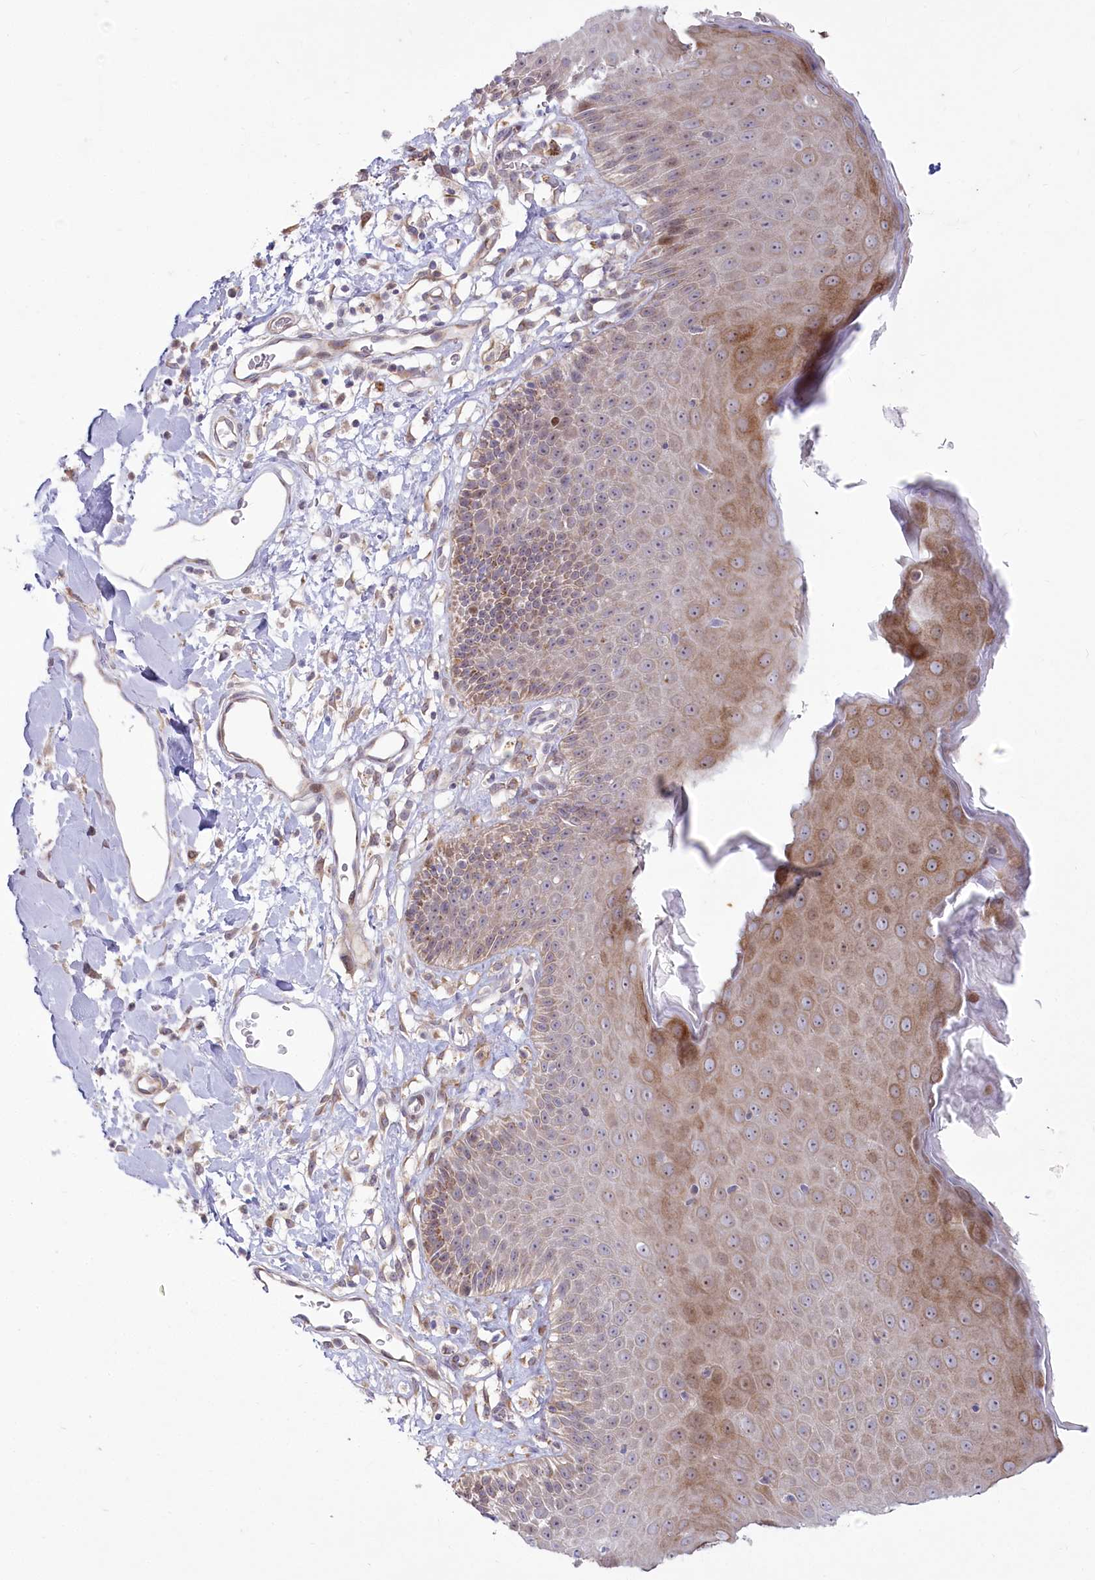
{"staining": {"intensity": "moderate", "quantity": ">75%", "location": "cytoplasmic/membranous"}, "tissue": "skin", "cell_type": "Epidermal cells", "image_type": "normal", "snomed": [{"axis": "morphology", "description": "Normal tissue, NOS"}, {"axis": "topography", "description": "Vulva"}], "caption": "The micrograph reveals immunohistochemical staining of normal skin. There is moderate cytoplasmic/membranous positivity is identified in approximately >75% of epidermal cells.", "gene": "MTG1", "patient": {"sex": "female", "age": 68}}